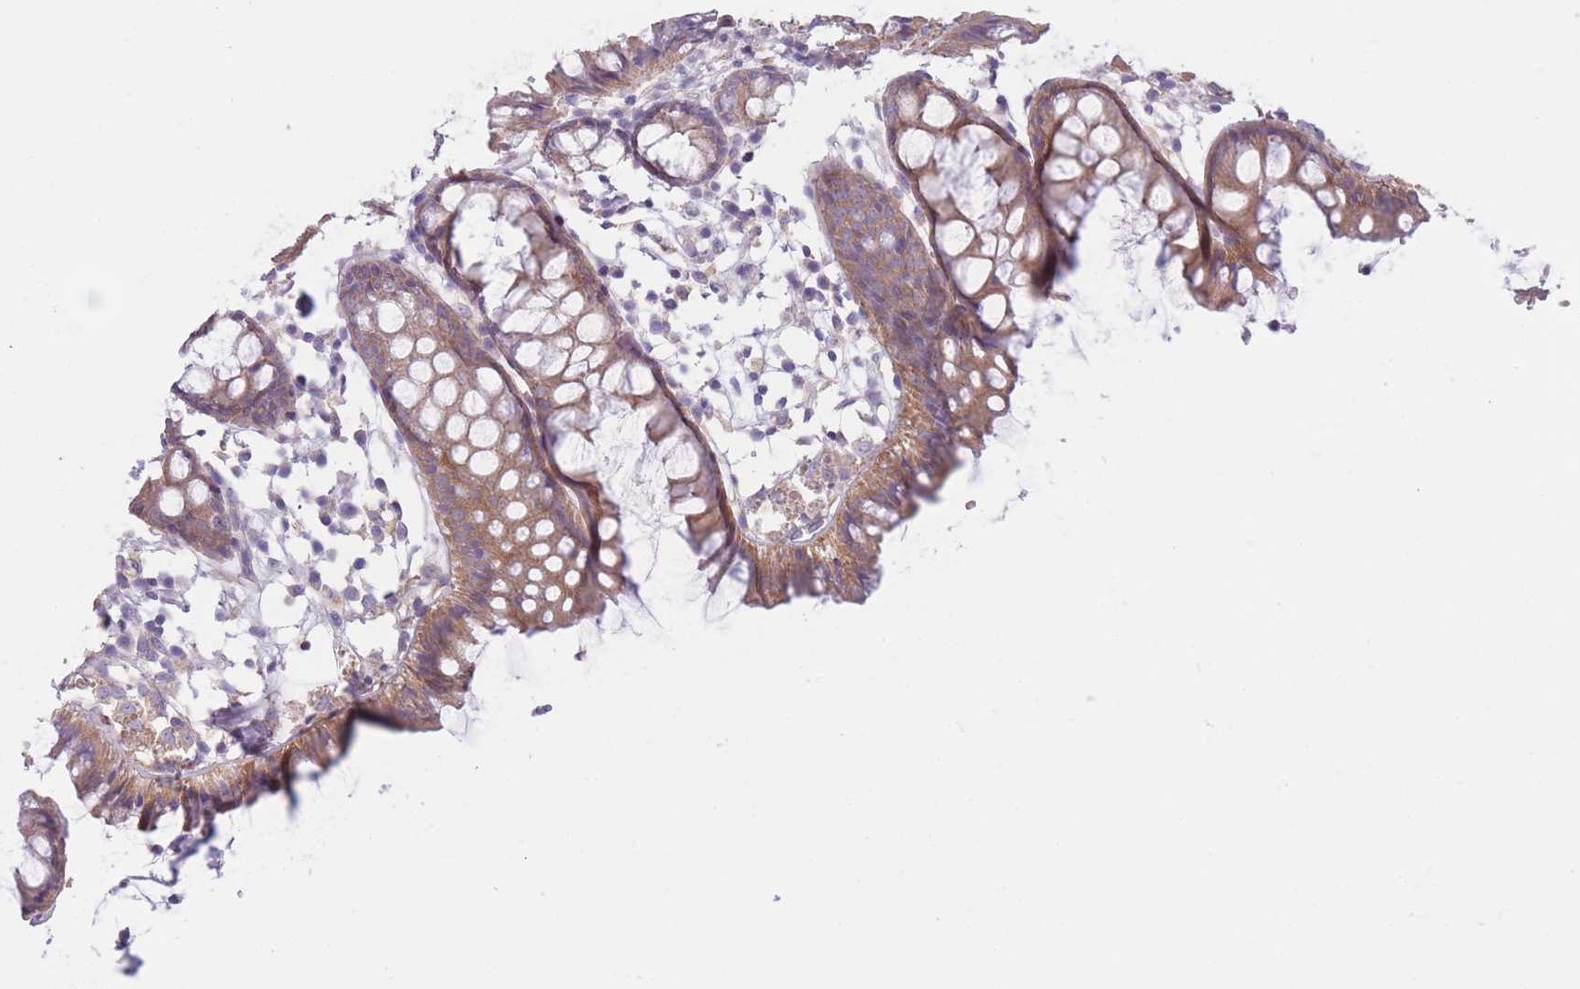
{"staining": {"intensity": "negative", "quantity": "none", "location": "none"}, "tissue": "colon", "cell_type": "Endothelial cells", "image_type": "normal", "snomed": [{"axis": "morphology", "description": "Normal tissue, NOS"}, {"axis": "topography", "description": "Colon"}], "caption": "Immunohistochemistry micrograph of benign colon stained for a protein (brown), which reveals no positivity in endothelial cells.", "gene": "SERPINB3", "patient": {"sex": "female", "age": 84}}